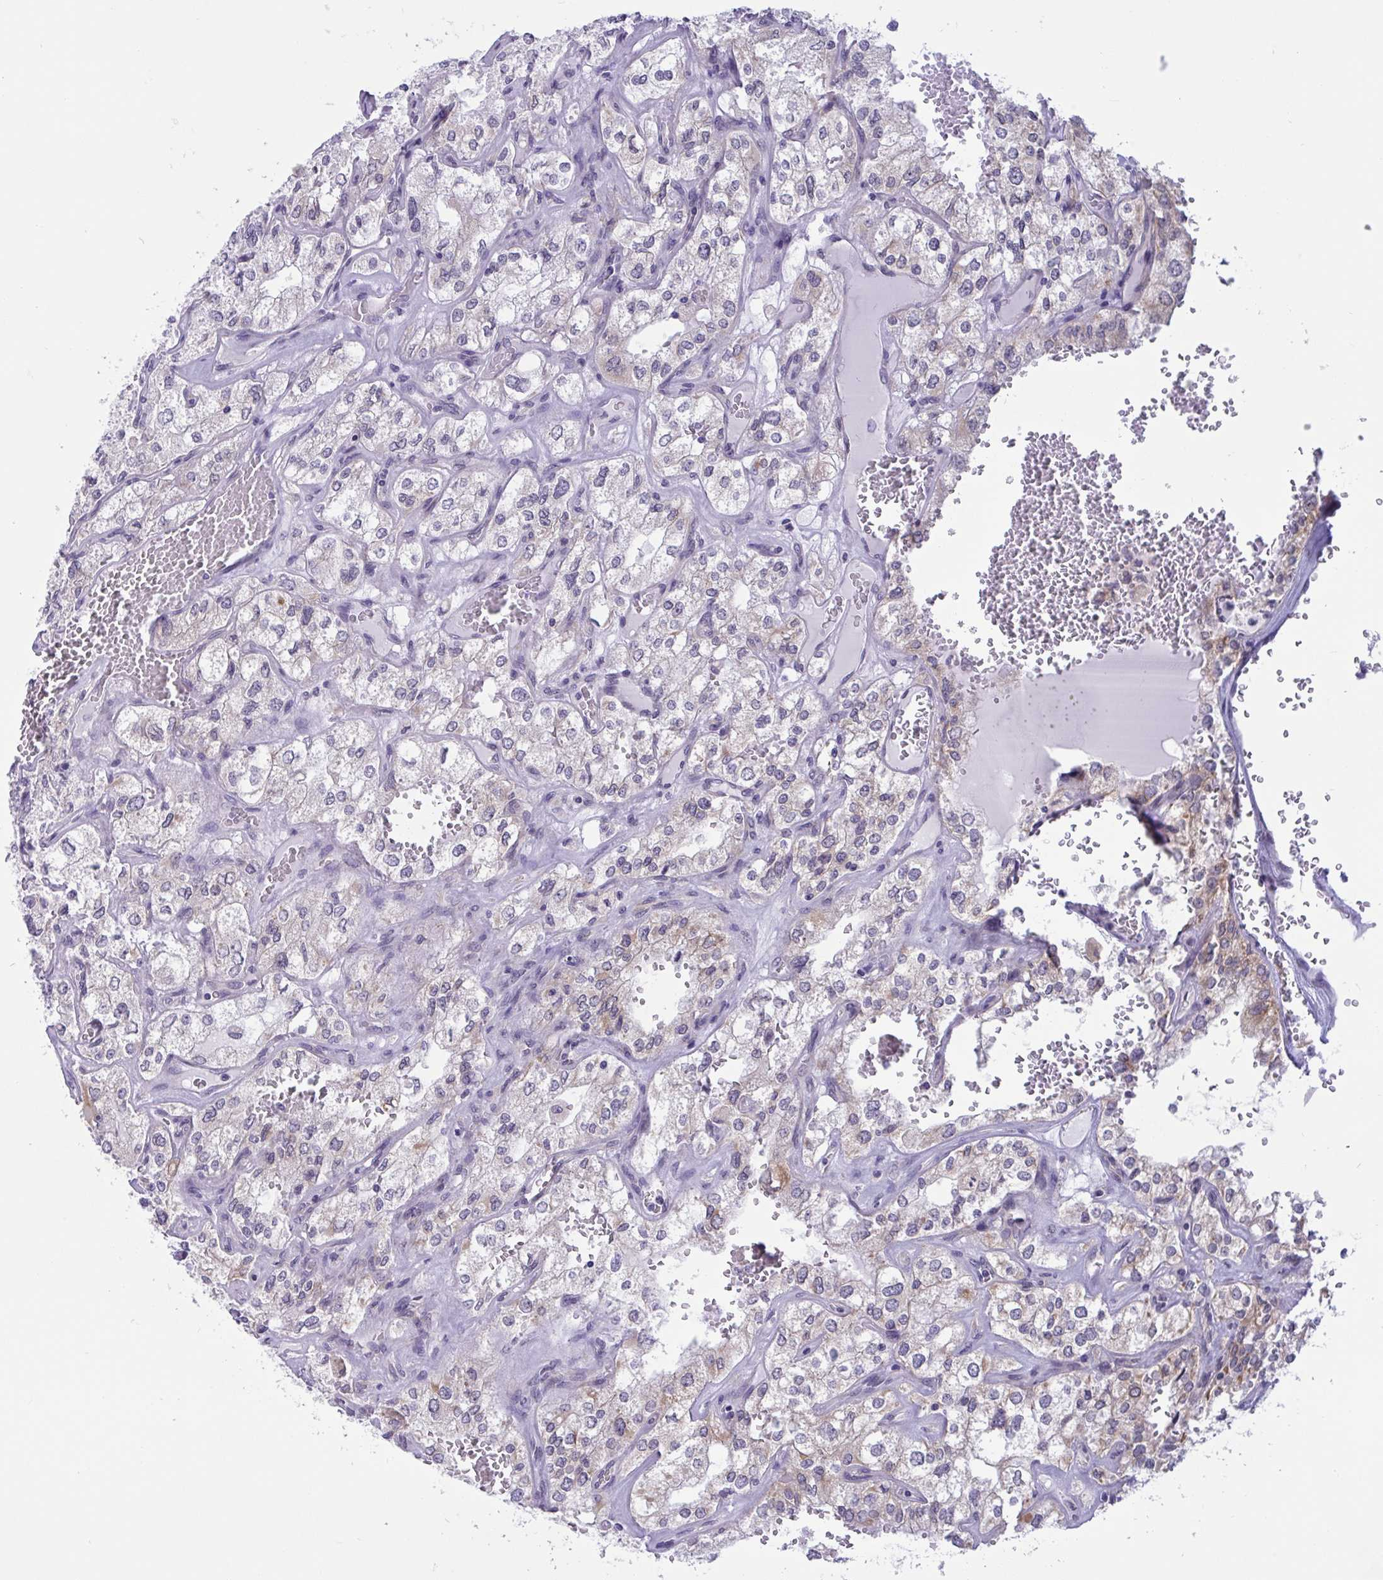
{"staining": {"intensity": "weak", "quantity": "<25%", "location": "cytoplasmic/membranous"}, "tissue": "renal cancer", "cell_type": "Tumor cells", "image_type": "cancer", "snomed": [{"axis": "morphology", "description": "Adenocarcinoma, NOS"}, {"axis": "topography", "description": "Kidney"}], "caption": "Immunohistochemistry (IHC) of human renal adenocarcinoma demonstrates no positivity in tumor cells. (Stains: DAB immunohistochemistry (IHC) with hematoxylin counter stain, Microscopy: brightfield microscopy at high magnification).", "gene": "CAMLG", "patient": {"sex": "female", "age": 70}}